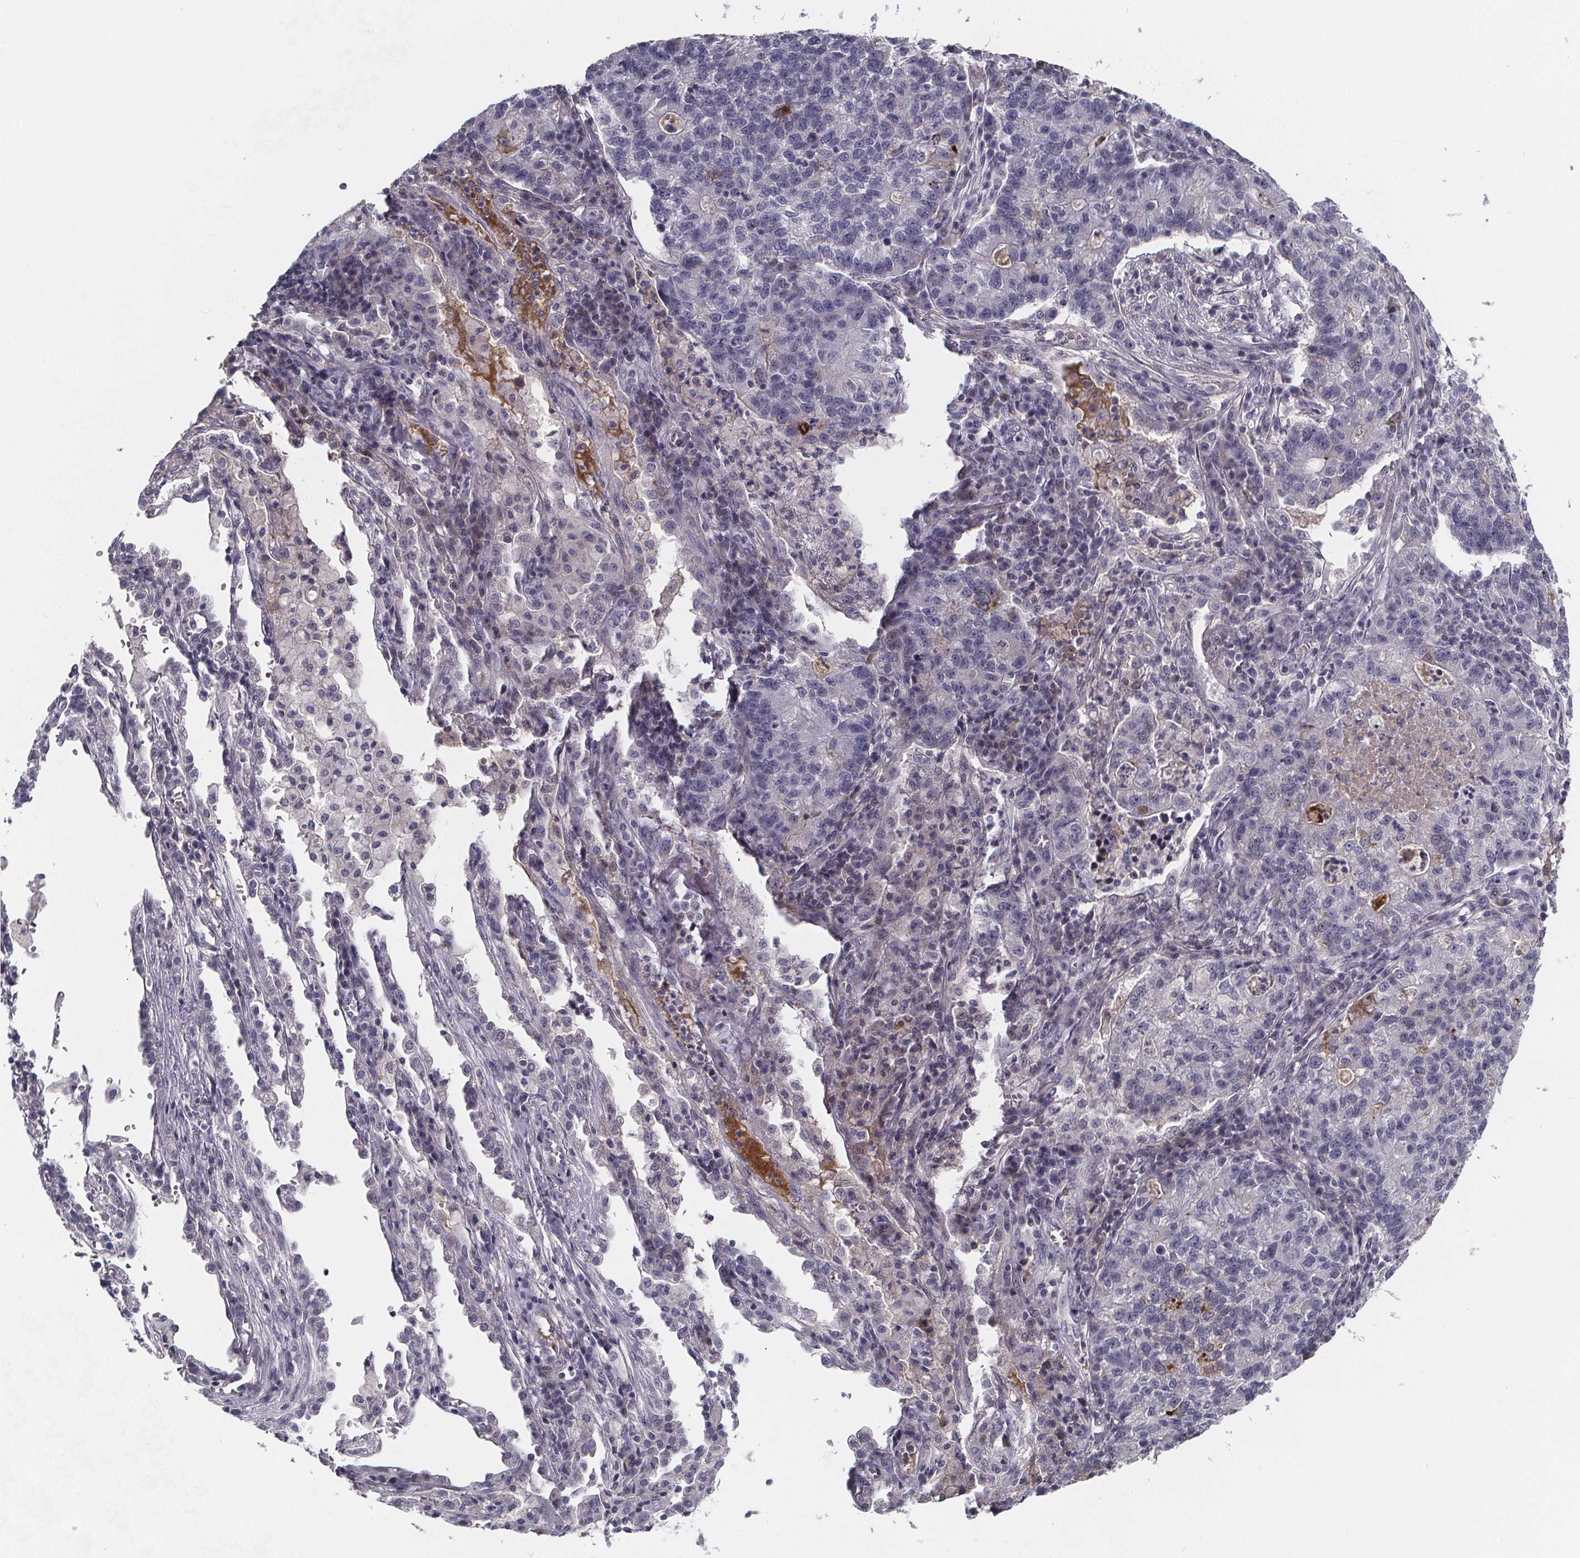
{"staining": {"intensity": "negative", "quantity": "none", "location": "none"}, "tissue": "lung cancer", "cell_type": "Tumor cells", "image_type": "cancer", "snomed": [{"axis": "morphology", "description": "Adenocarcinoma, NOS"}, {"axis": "topography", "description": "Lung"}], "caption": "DAB (3,3'-diaminobenzidine) immunohistochemical staining of adenocarcinoma (lung) exhibits no significant positivity in tumor cells.", "gene": "AGT", "patient": {"sex": "male", "age": 57}}